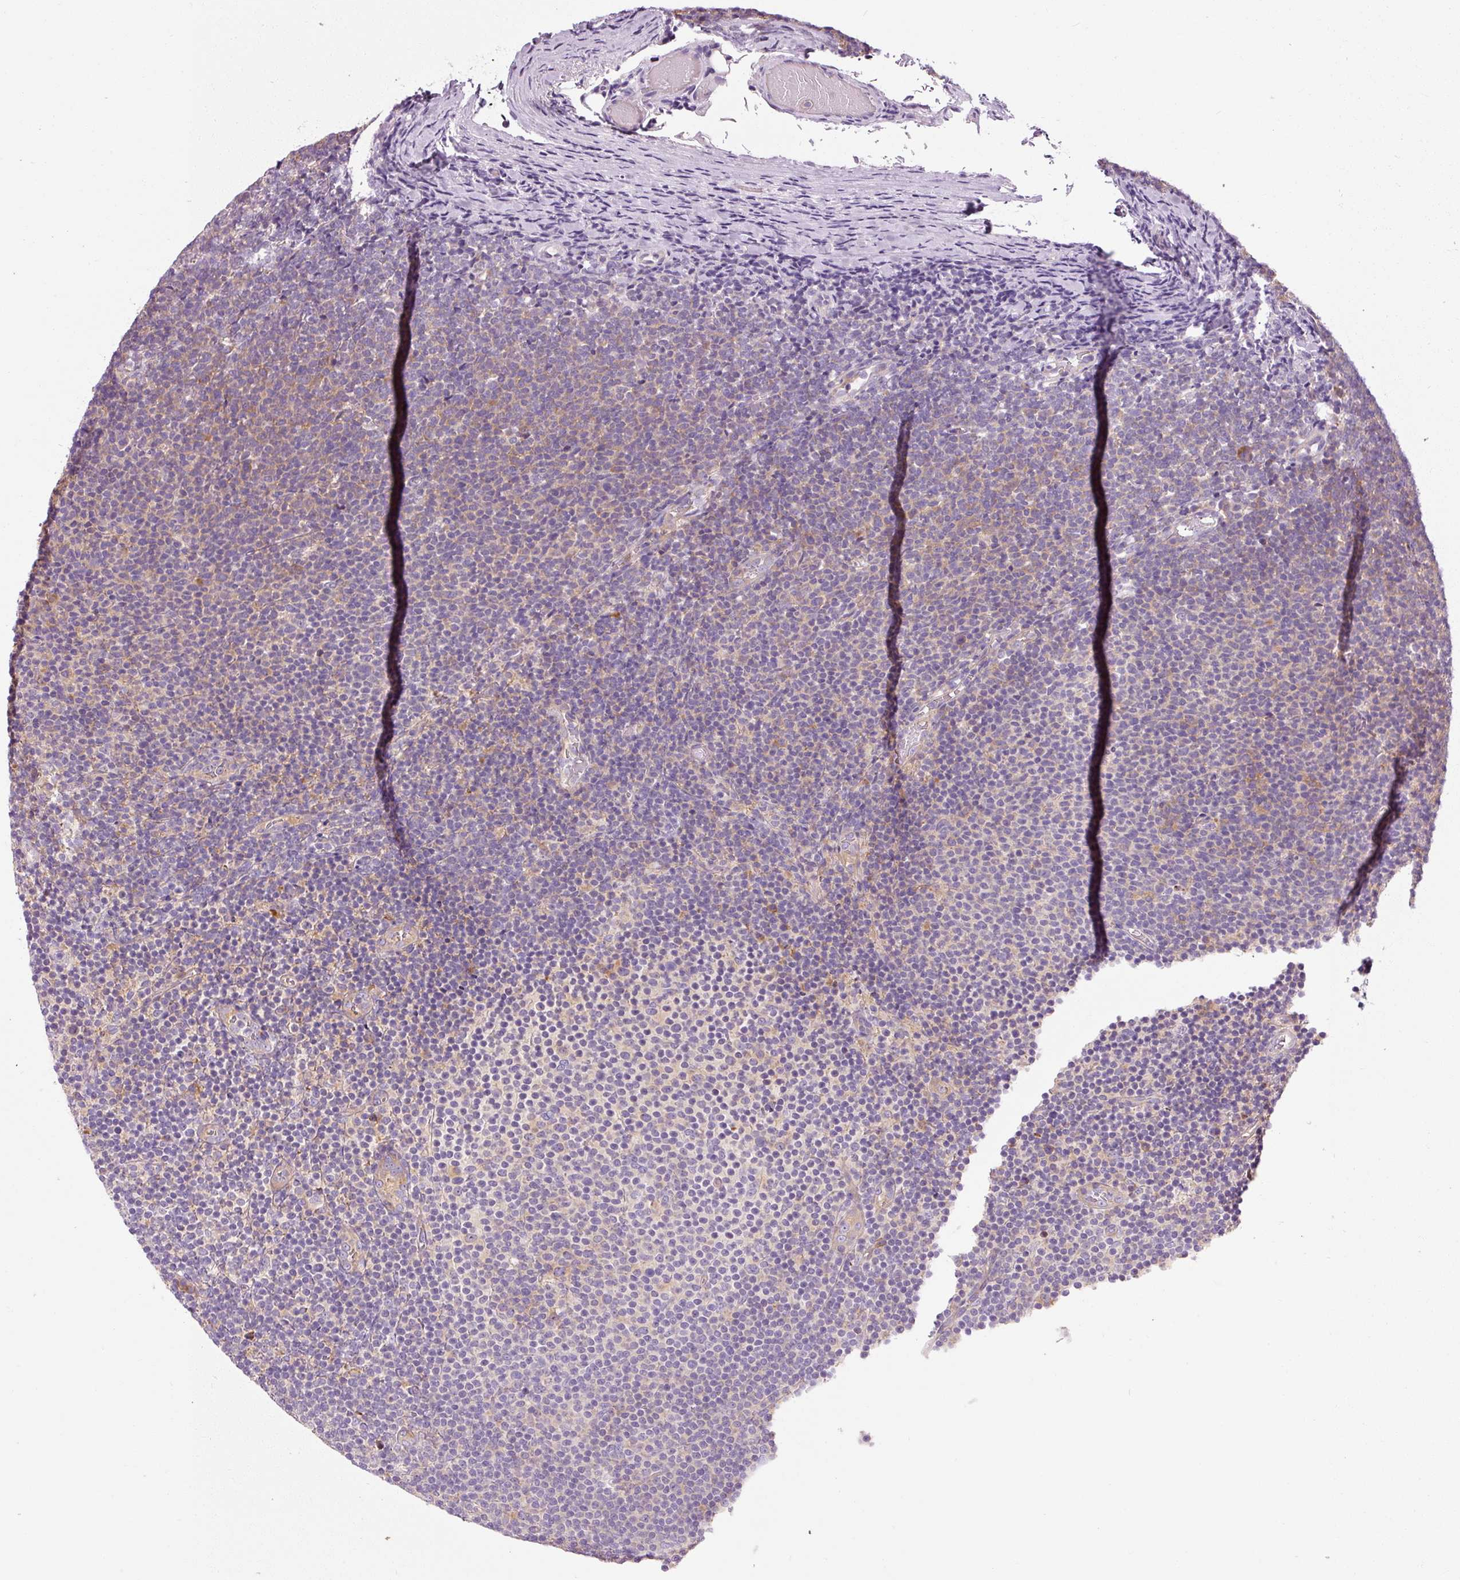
{"staining": {"intensity": "negative", "quantity": "none", "location": "none"}, "tissue": "lymphoma", "cell_type": "Tumor cells", "image_type": "cancer", "snomed": [{"axis": "morphology", "description": "Malignant lymphoma, non-Hodgkin's type, Low grade"}, {"axis": "topography", "description": "Lymph node"}], "caption": "Human low-grade malignant lymphoma, non-Hodgkin's type stained for a protein using immunohistochemistry reveals no expression in tumor cells.", "gene": "RPL10A", "patient": {"sex": "male", "age": 66}}